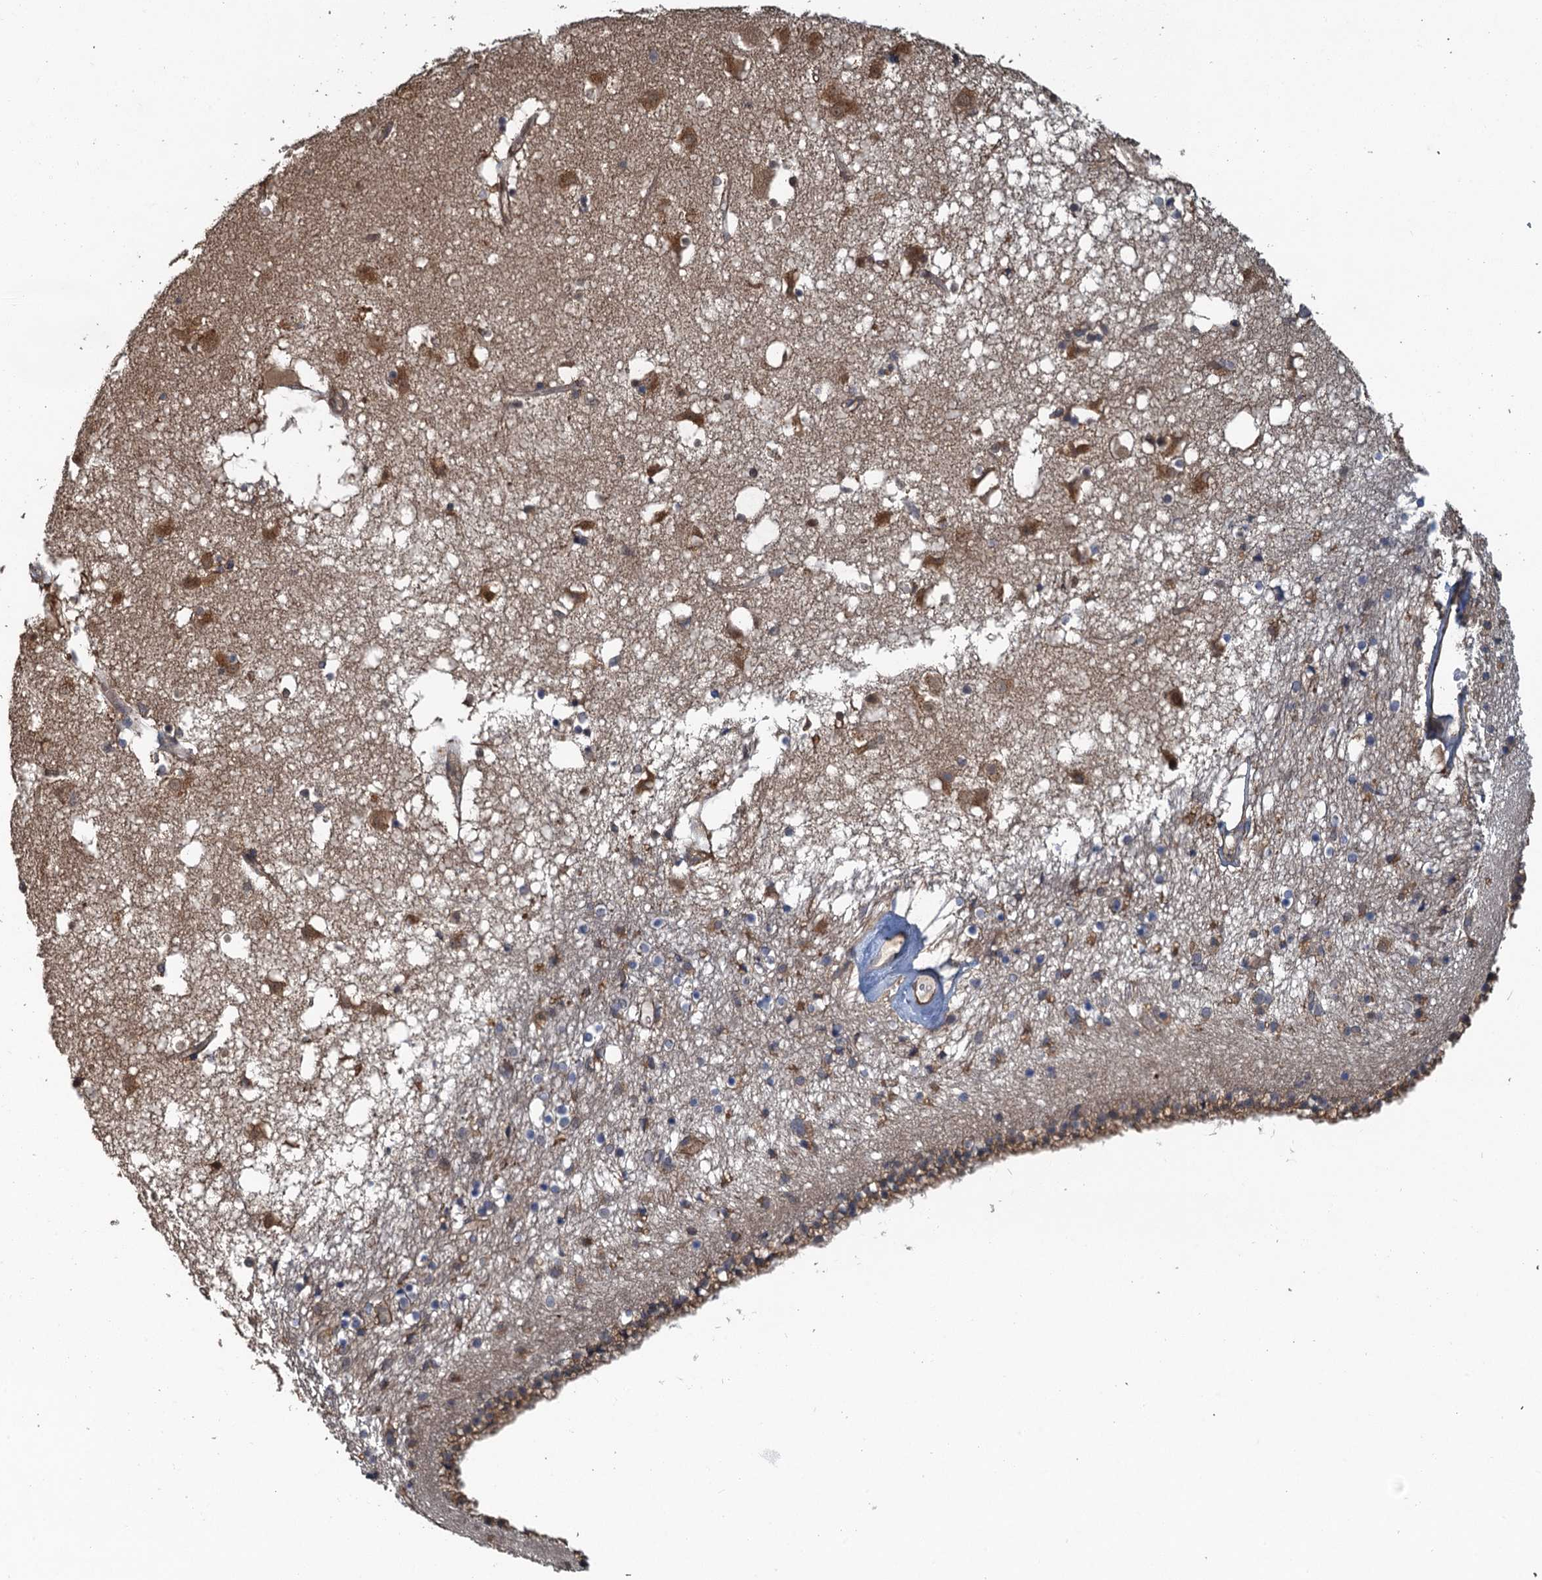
{"staining": {"intensity": "moderate", "quantity": "<25%", "location": "cytoplasmic/membranous"}, "tissue": "caudate", "cell_type": "Glial cells", "image_type": "normal", "snomed": [{"axis": "morphology", "description": "Normal tissue, NOS"}, {"axis": "topography", "description": "Lateral ventricle wall"}], "caption": "Moderate cytoplasmic/membranous expression for a protein is appreciated in about <25% of glial cells of normal caudate using immunohistochemistry (IHC).", "gene": "MEAK7", "patient": {"sex": "male", "age": 70}}